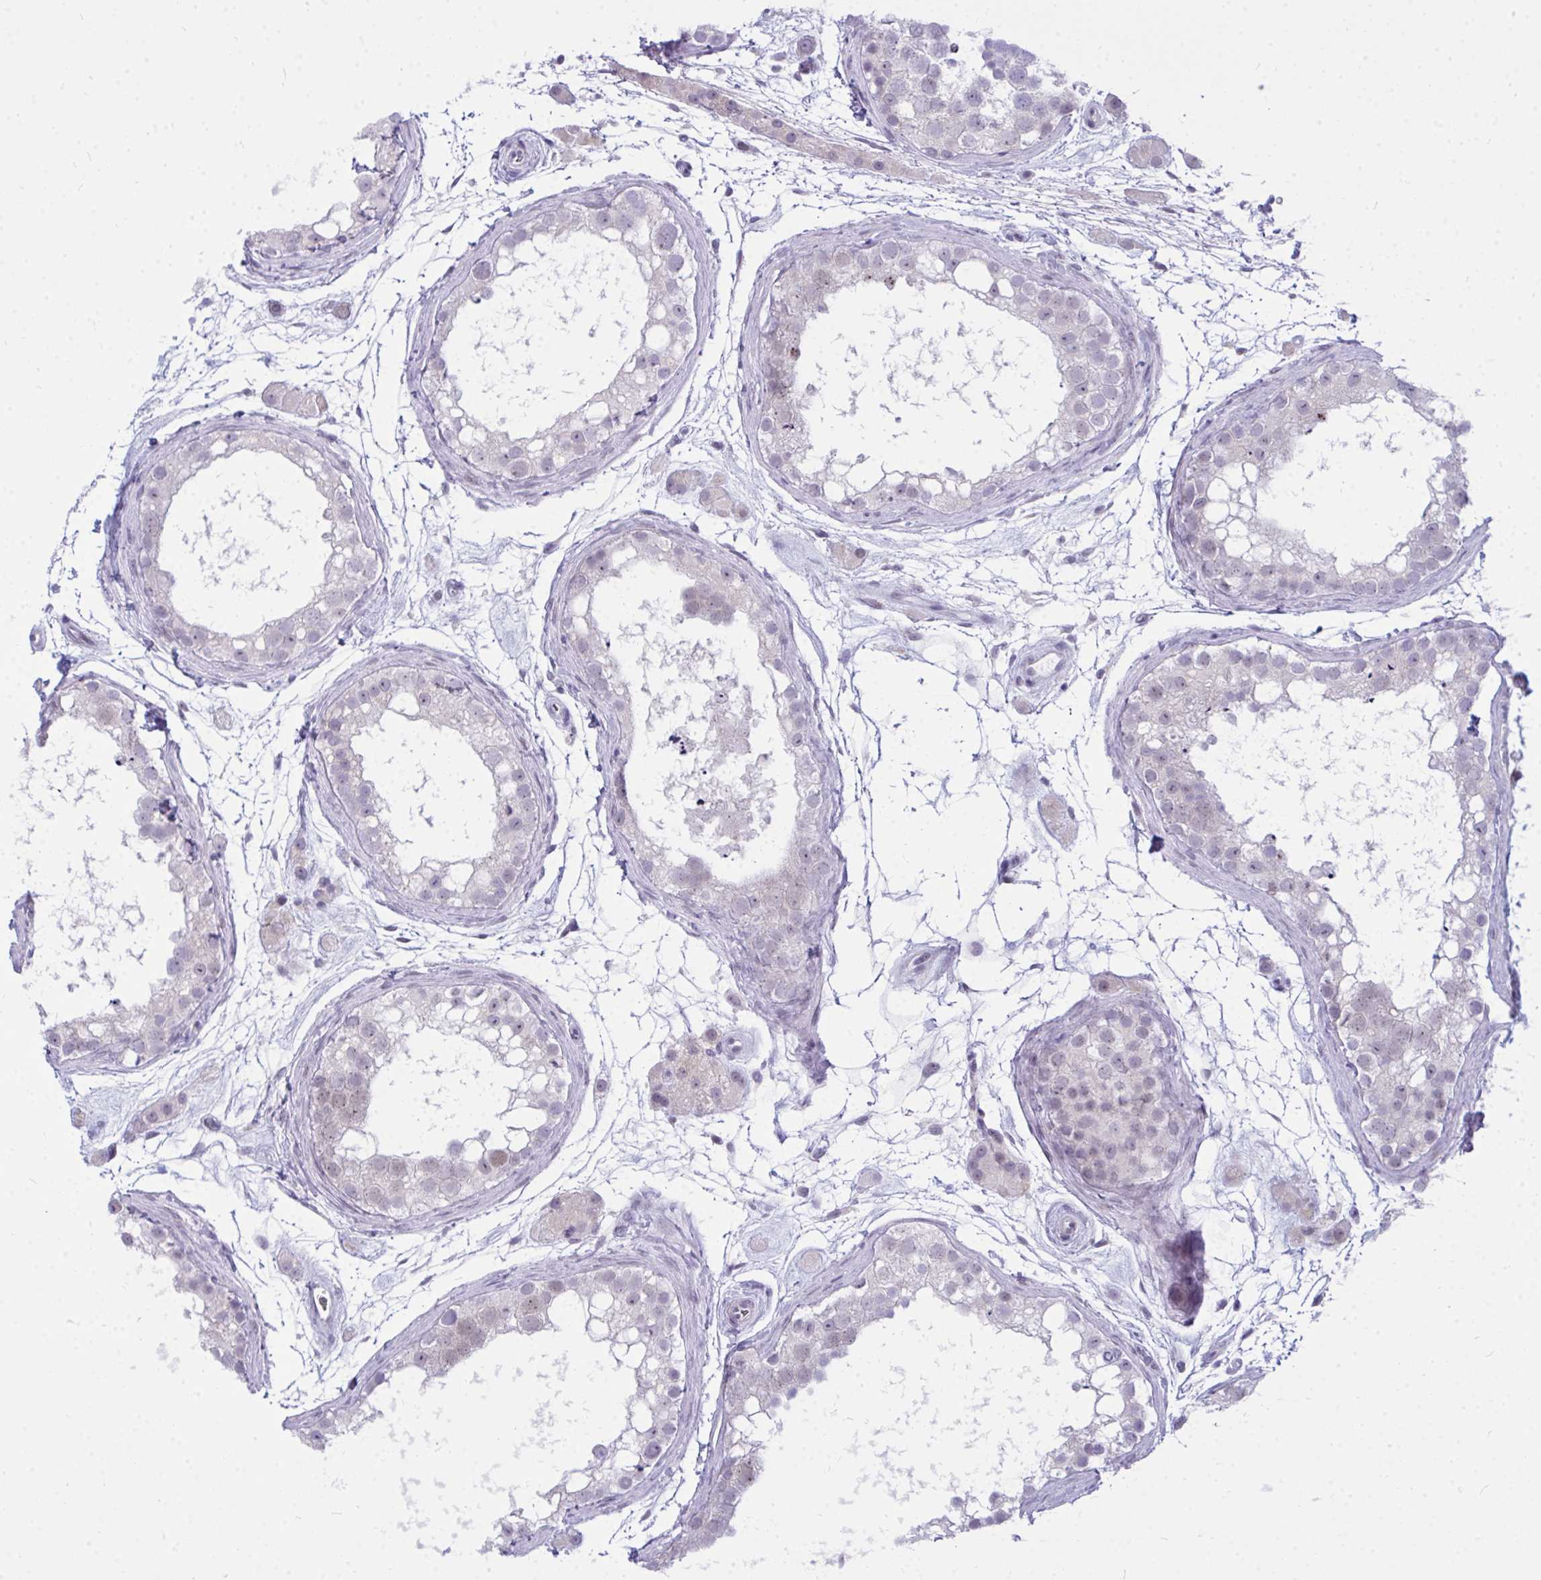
{"staining": {"intensity": "weak", "quantity": "<25%", "location": "nuclear"}, "tissue": "testis", "cell_type": "Cells in seminiferous ducts", "image_type": "normal", "snomed": [{"axis": "morphology", "description": "Normal tissue, NOS"}, {"axis": "topography", "description": "Testis"}], "caption": "Unremarkable testis was stained to show a protein in brown. There is no significant staining in cells in seminiferous ducts. Nuclei are stained in blue.", "gene": "ZSCAN25", "patient": {"sex": "male", "age": 41}}